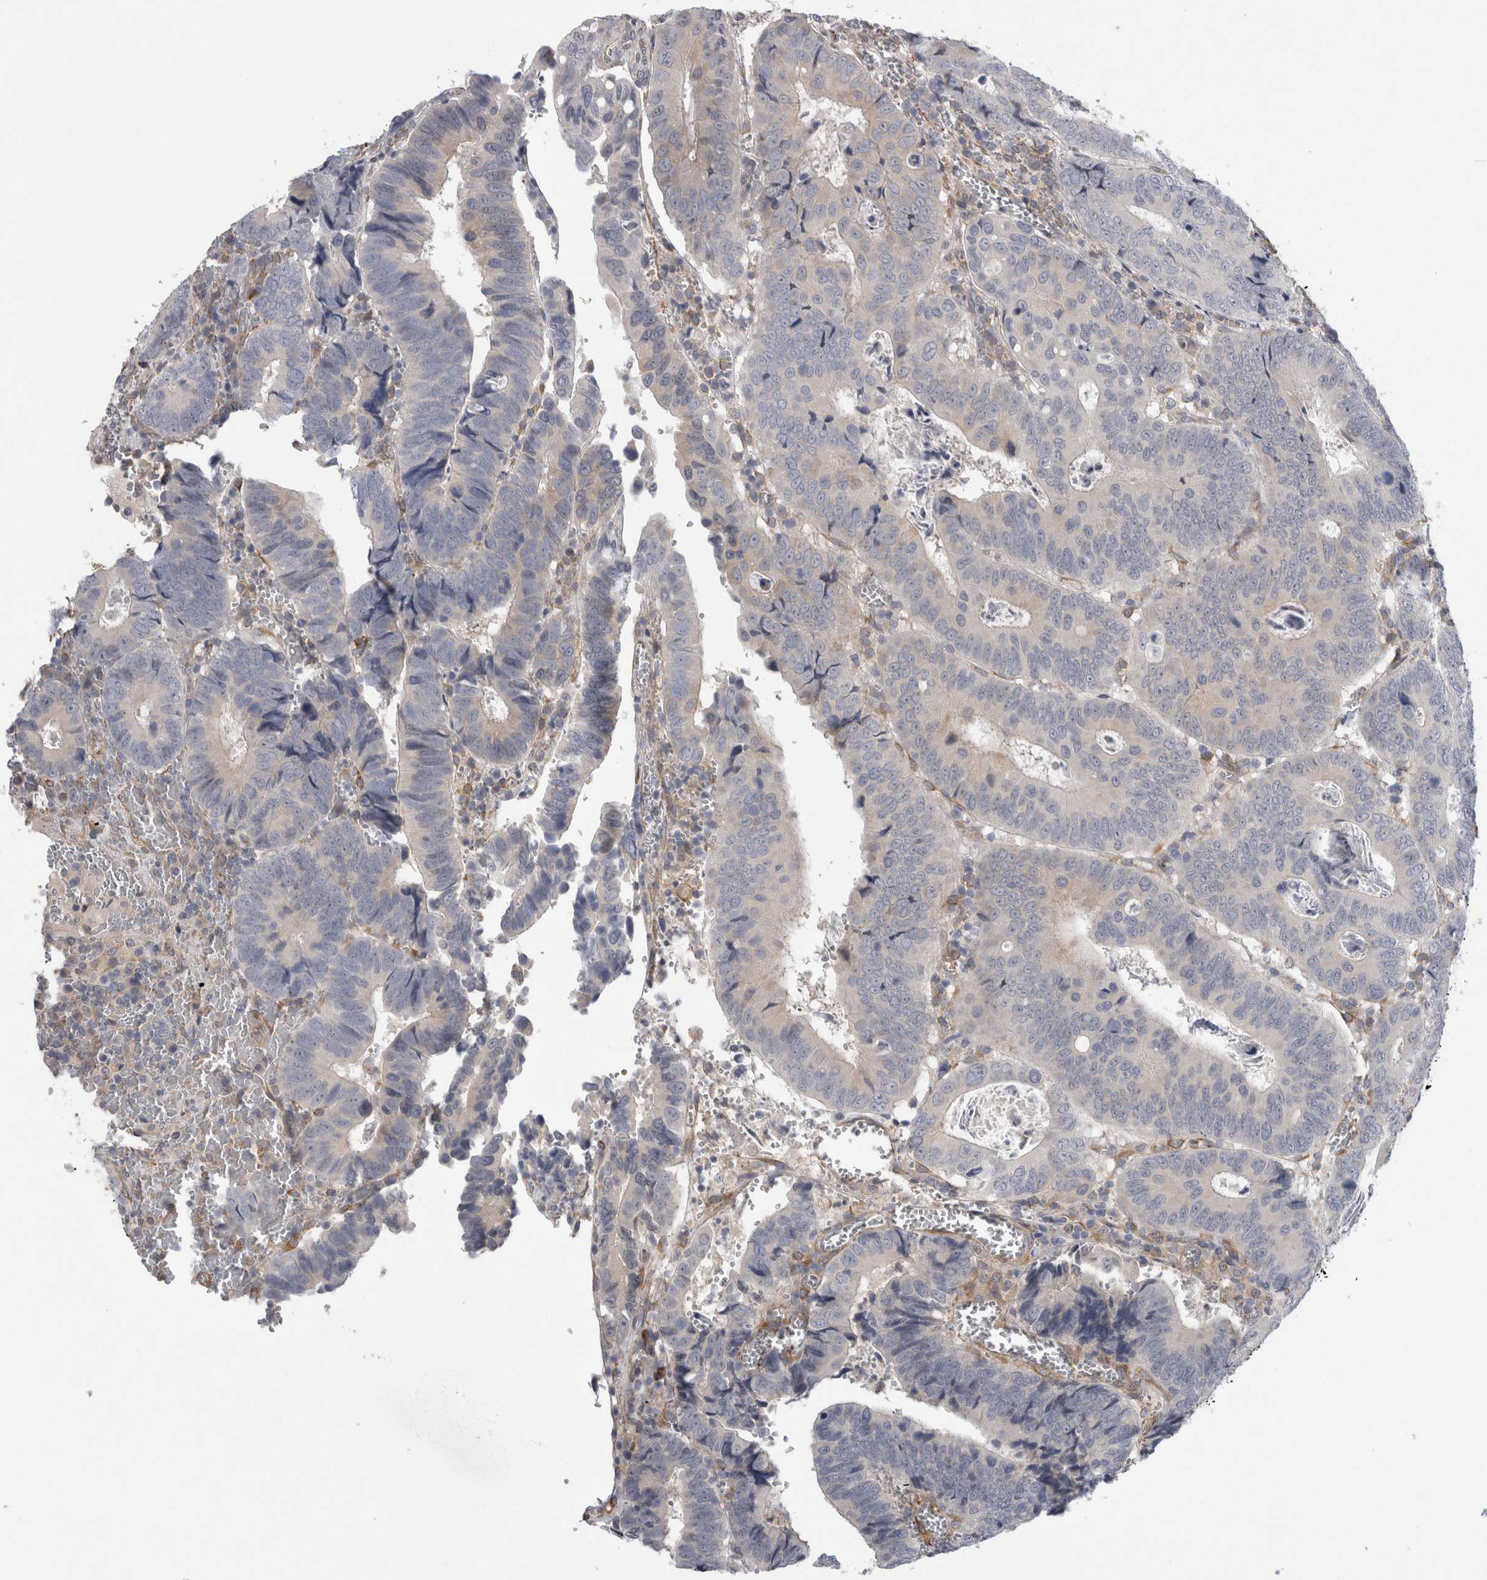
{"staining": {"intensity": "negative", "quantity": "none", "location": "none"}, "tissue": "colorectal cancer", "cell_type": "Tumor cells", "image_type": "cancer", "snomed": [{"axis": "morphology", "description": "Inflammation, NOS"}, {"axis": "morphology", "description": "Adenocarcinoma, NOS"}, {"axis": "topography", "description": "Colon"}], "caption": "This is an immunohistochemistry (IHC) histopathology image of adenocarcinoma (colorectal). There is no staining in tumor cells.", "gene": "ANKFY1", "patient": {"sex": "male", "age": 72}}